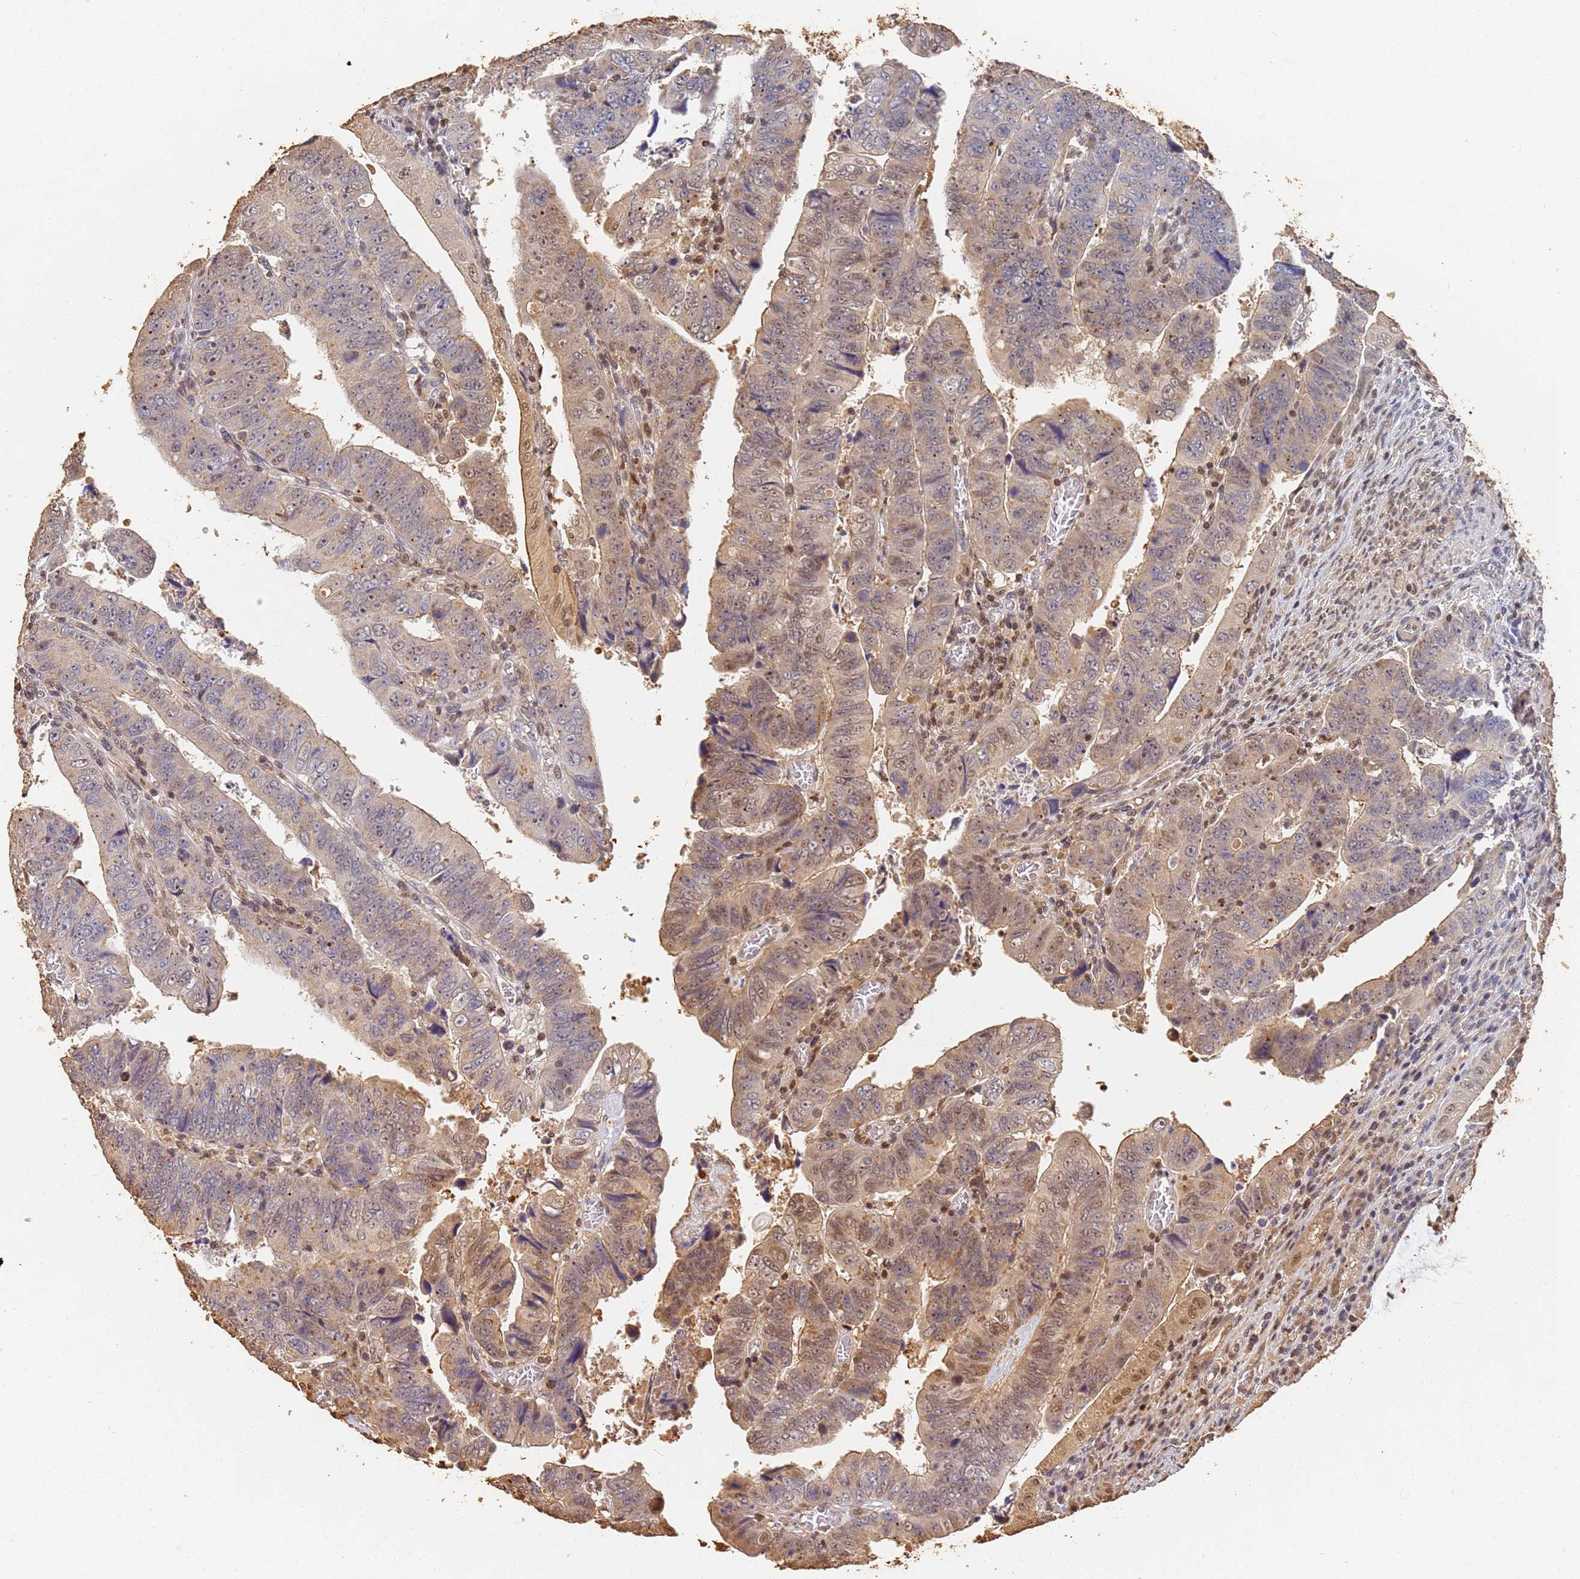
{"staining": {"intensity": "weak", "quantity": "25%-75%", "location": "cytoplasmic/membranous,nuclear"}, "tissue": "colorectal cancer", "cell_type": "Tumor cells", "image_type": "cancer", "snomed": [{"axis": "morphology", "description": "Normal tissue, NOS"}, {"axis": "morphology", "description": "Adenocarcinoma, NOS"}, {"axis": "topography", "description": "Rectum"}], "caption": "There is low levels of weak cytoplasmic/membranous and nuclear positivity in tumor cells of colorectal cancer (adenocarcinoma), as demonstrated by immunohistochemical staining (brown color).", "gene": "JAK2", "patient": {"sex": "female", "age": 65}}